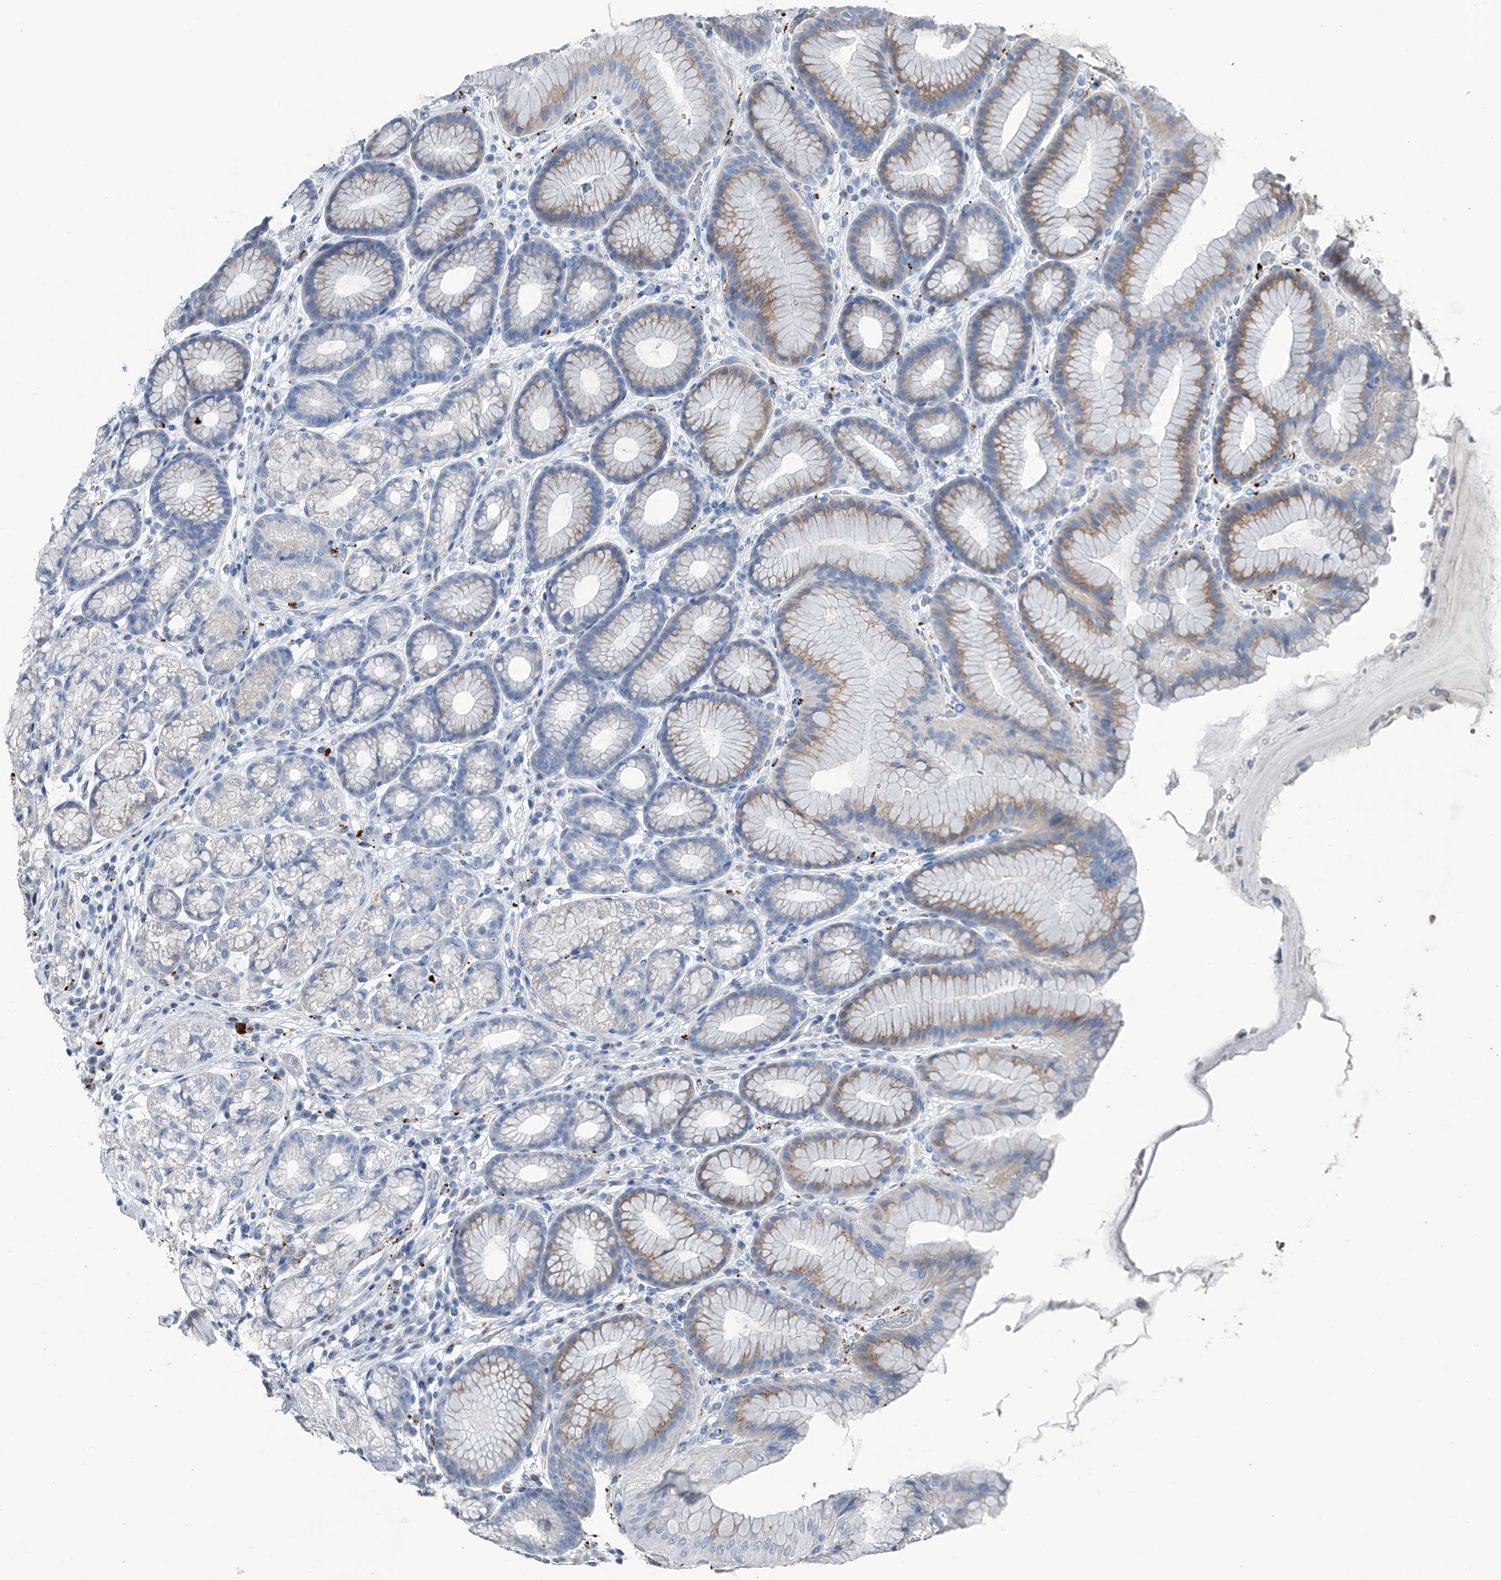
{"staining": {"intensity": "moderate", "quantity": "<25%", "location": "cytoplasmic/membranous"}, "tissue": "stomach", "cell_type": "Glandular cells", "image_type": "normal", "snomed": [{"axis": "morphology", "description": "Normal tissue, NOS"}, {"axis": "topography", "description": "Stomach"}], "caption": "Stomach stained with immunohistochemistry displays moderate cytoplasmic/membranous positivity in about <25% of glandular cells. The staining was performed using DAB to visualize the protein expression in brown, while the nuclei were stained in blue with hematoxylin (Magnification: 20x).", "gene": "ZNF772", "patient": {"sex": "male", "age": 57}}